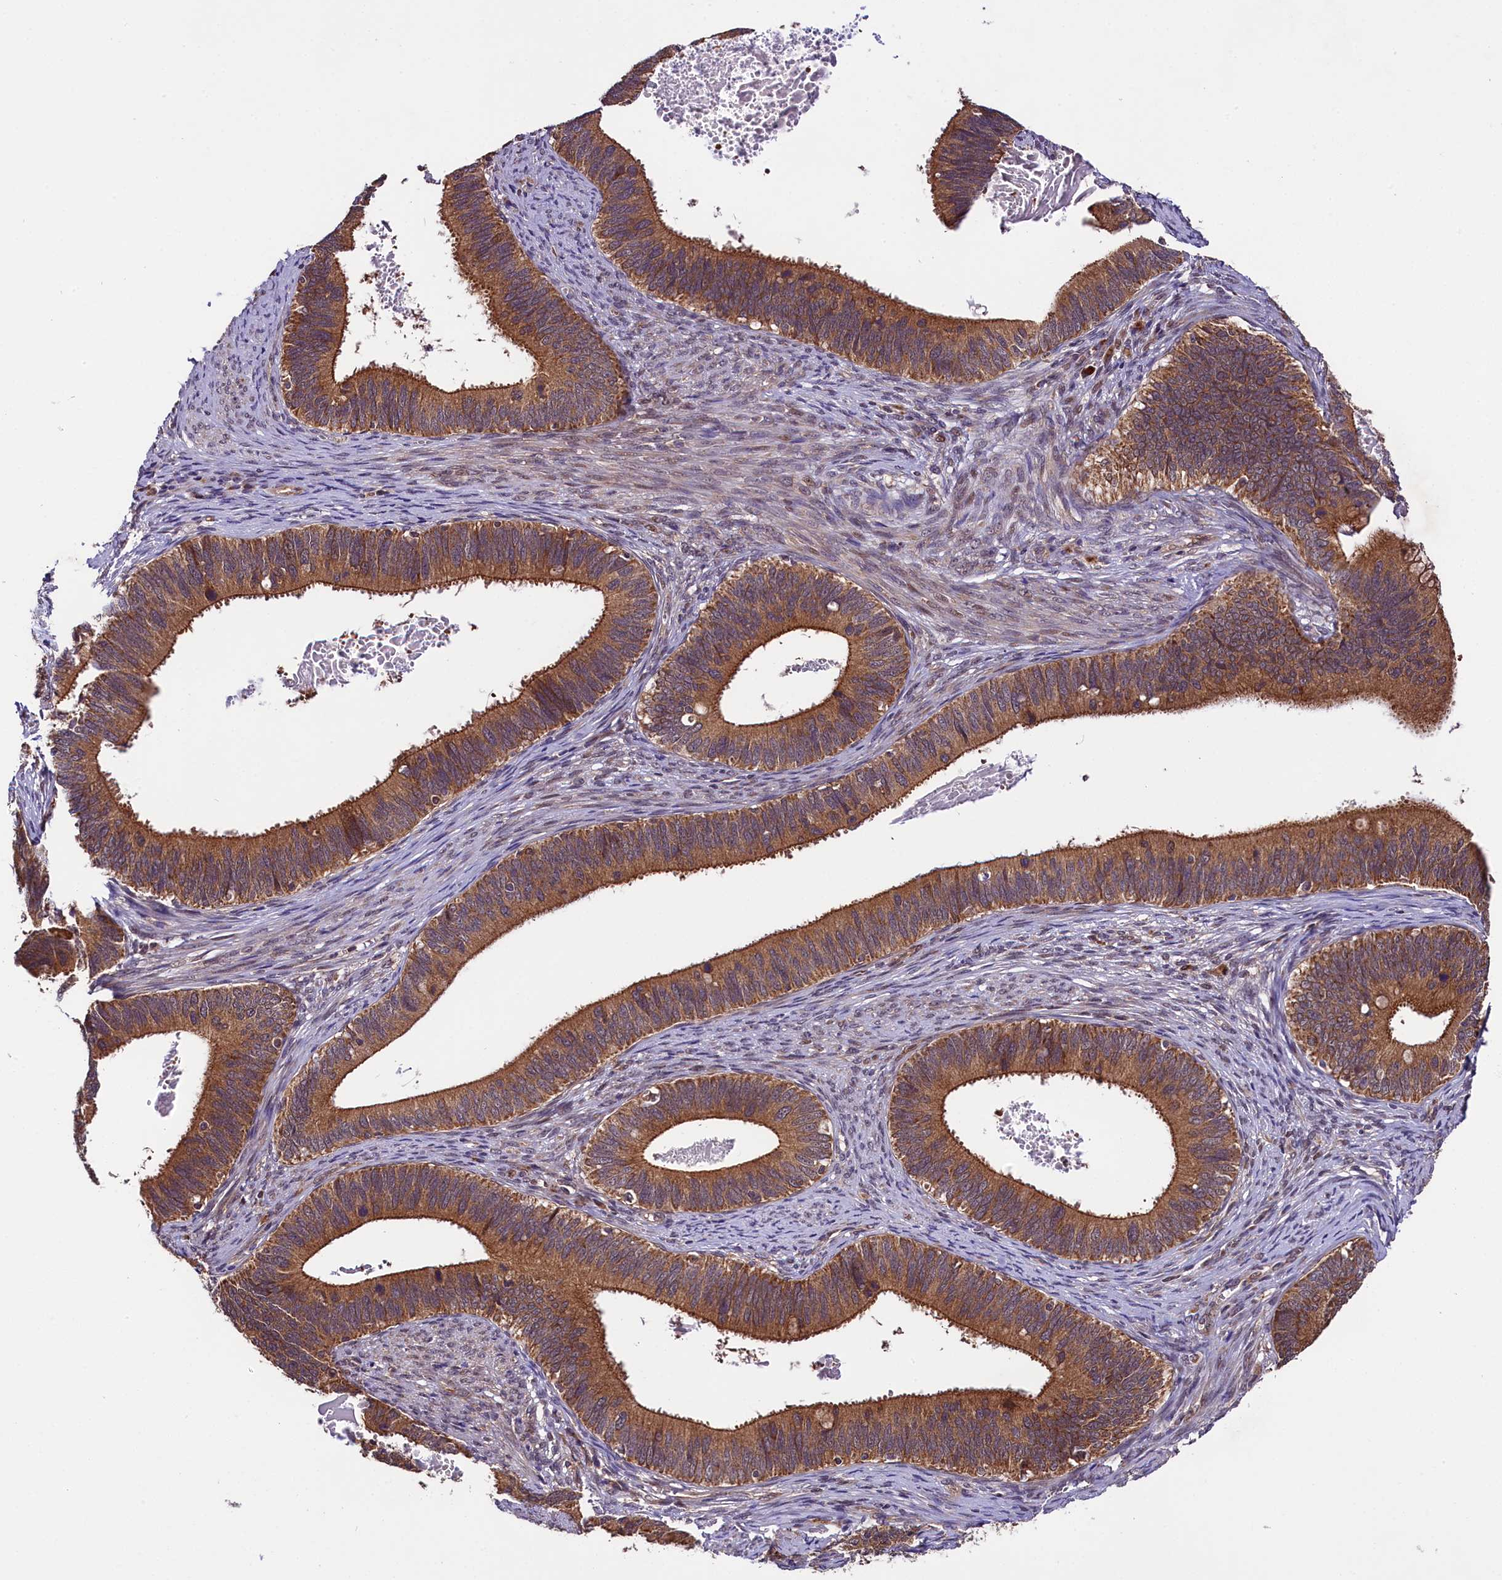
{"staining": {"intensity": "moderate", "quantity": ">75%", "location": "cytoplasmic/membranous"}, "tissue": "cervical cancer", "cell_type": "Tumor cells", "image_type": "cancer", "snomed": [{"axis": "morphology", "description": "Adenocarcinoma, NOS"}, {"axis": "topography", "description": "Cervix"}], "caption": "The micrograph shows a brown stain indicating the presence of a protein in the cytoplasmic/membranous of tumor cells in cervical cancer (adenocarcinoma). The staining was performed using DAB (3,3'-diaminobenzidine) to visualize the protein expression in brown, while the nuclei were stained in blue with hematoxylin (Magnification: 20x).", "gene": "DOHH", "patient": {"sex": "female", "age": 42}}